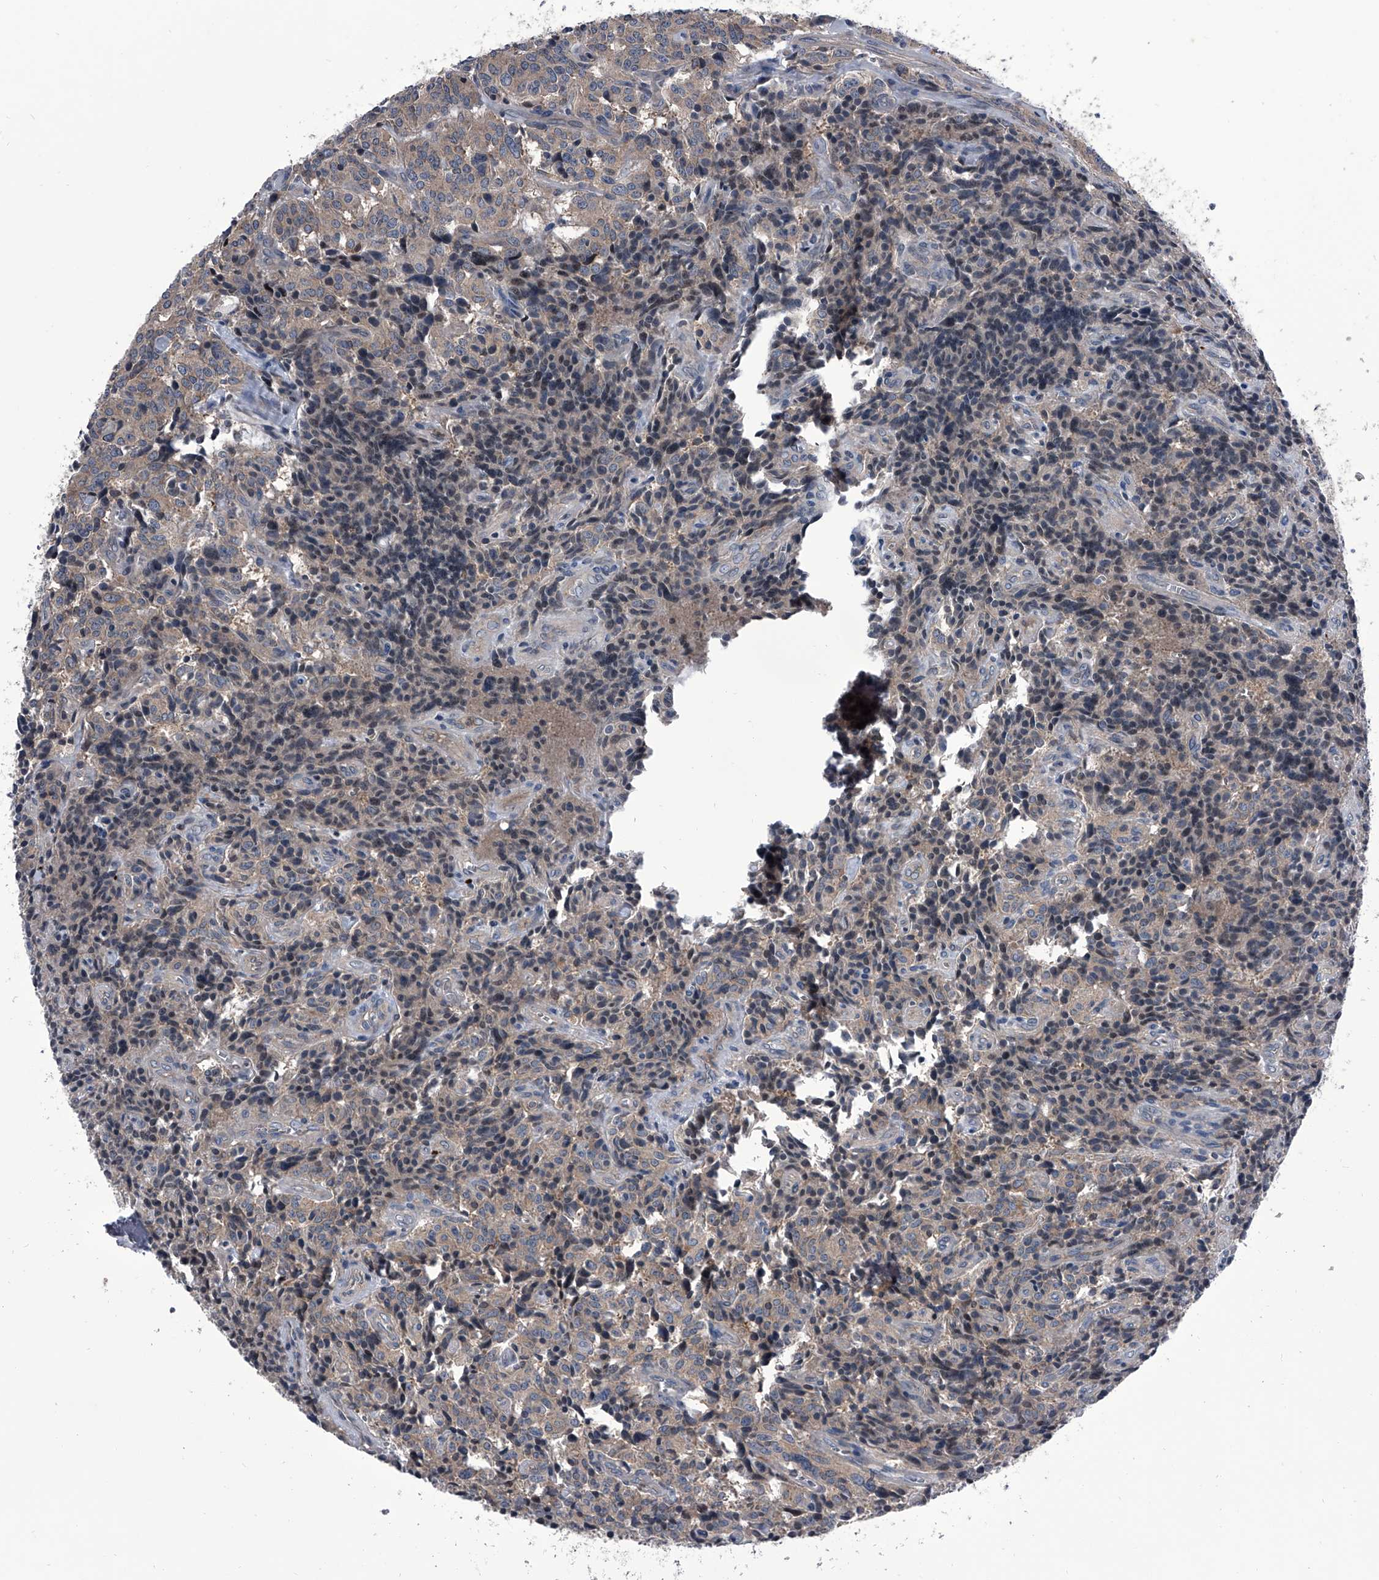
{"staining": {"intensity": "weak", "quantity": "25%-75%", "location": "cytoplasmic/membranous"}, "tissue": "carcinoid", "cell_type": "Tumor cells", "image_type": "cancer", "snomed": [{"axis": "morphology", "description": "Carcinoid, malignant, NOS"}, {"axis": "topography", "description": "Lung"}], "caption": "An immunohistochemistry micrograph of tumor tissue is shown. Protein staining in brown shows weak cytoplasmic/membranous positivity in carcinoid within tumor cells. The staining was performed using DAB (3,3'-diaminobenzidine) to visualize the protein expression in brown, while the nuclei were stained in blue with hematoxylin (Magnification: 20x).", "gene": "PIP5K1A", "patient": {"sex": "female", "age": 46}}